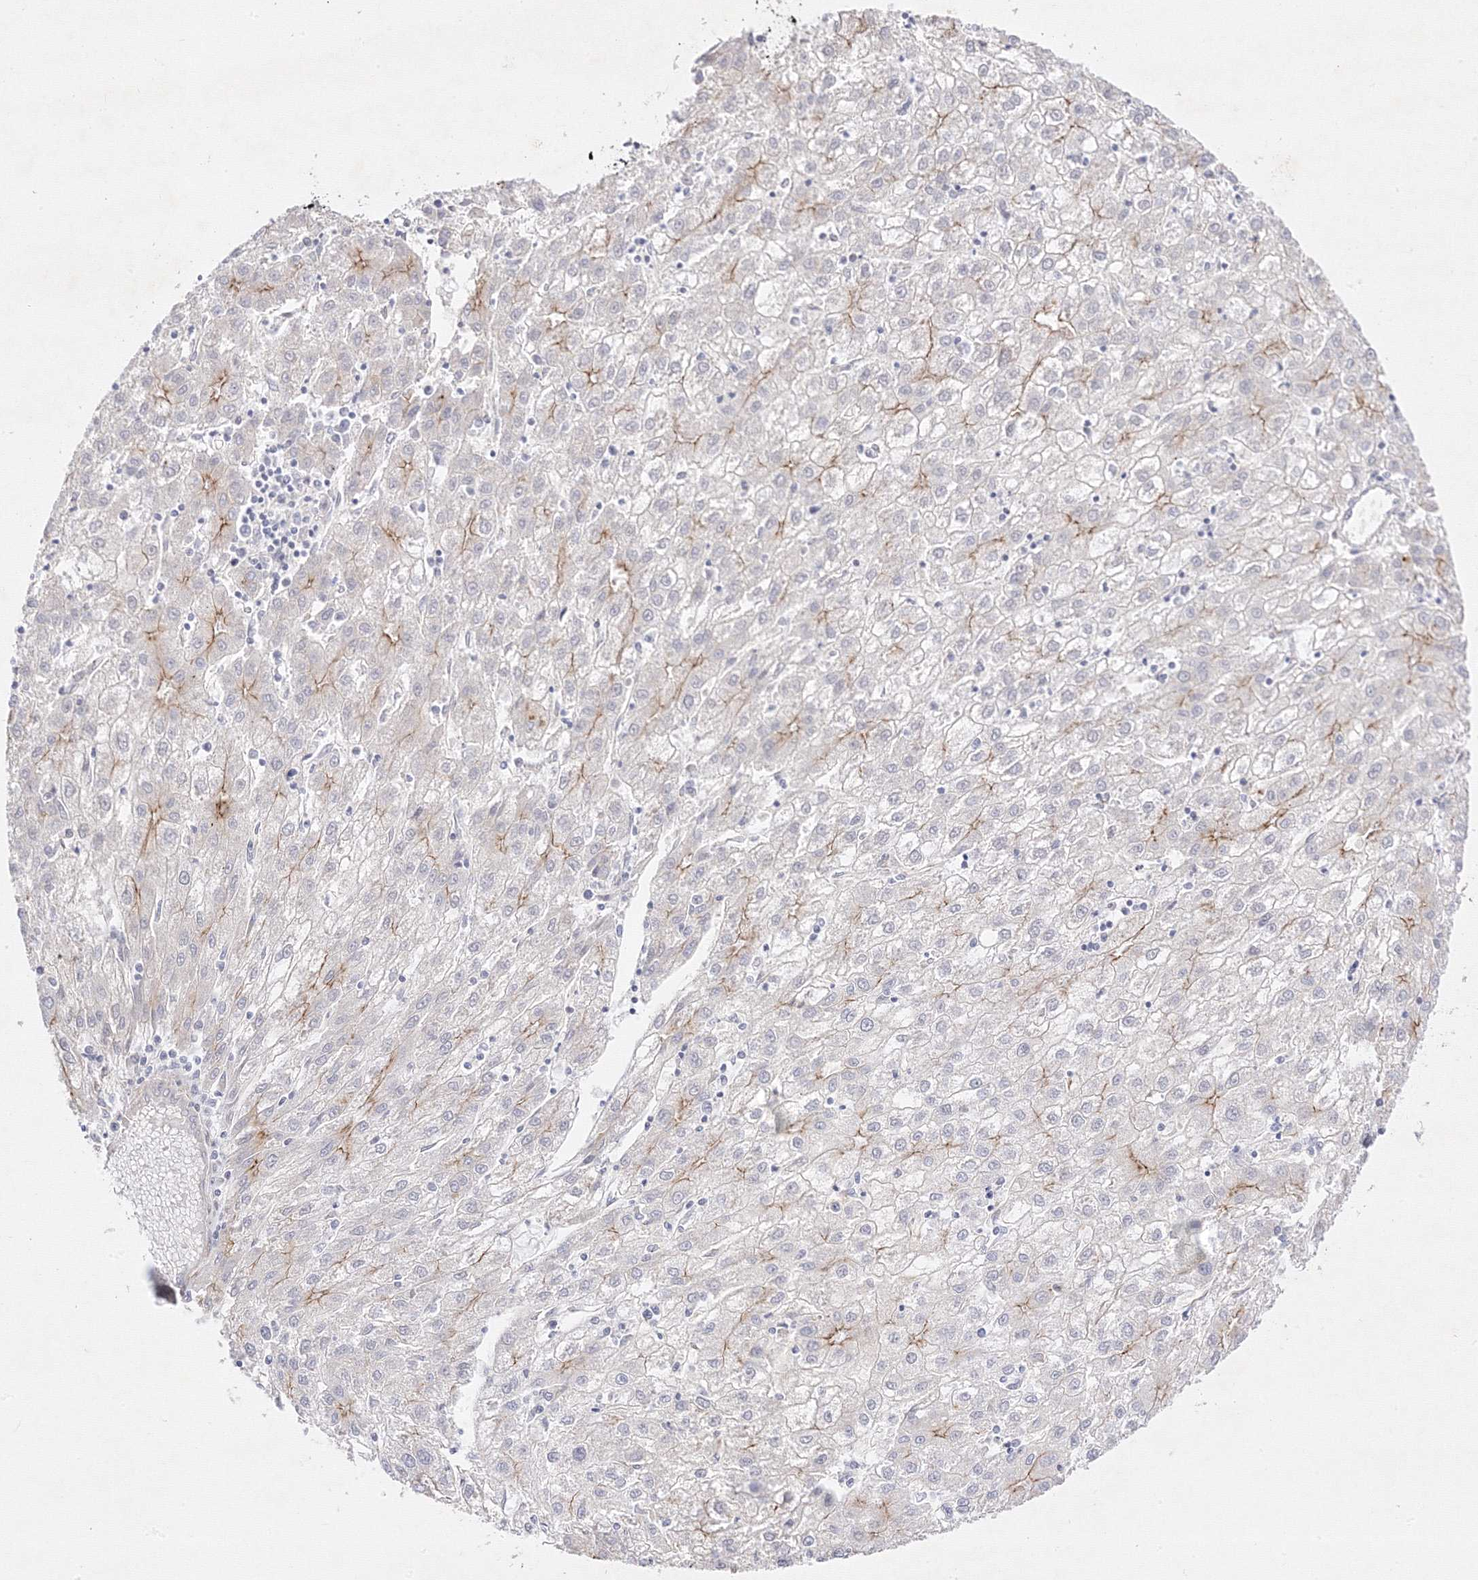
{"staining": {"intensity": "moderate", "quantity": "<25%", "location": "cytoplasmic/membranous"}, "tissue": "liver cancer", "cell_type": "Tumor cells", "image_type": "cancer", "snomed": [{"axis": "morphology", "description": "Carcinoma, Hepatocellular, NOS"}, {"axis": "topography", "description": "Liver"}], "caption": "Brown immunohistochemical staining in liver cancer (hepatocellular carcinoma) displays moderate cytoplasmic/membranous positivity in approximately <25% of tumor cells. The protein is stained brown, and the nuclei are stained in blue (DAB IHC with brightfield microscopy, high magnification).", "gene": "C2CD2", "patient": {"sex": "male", "age": 72}}